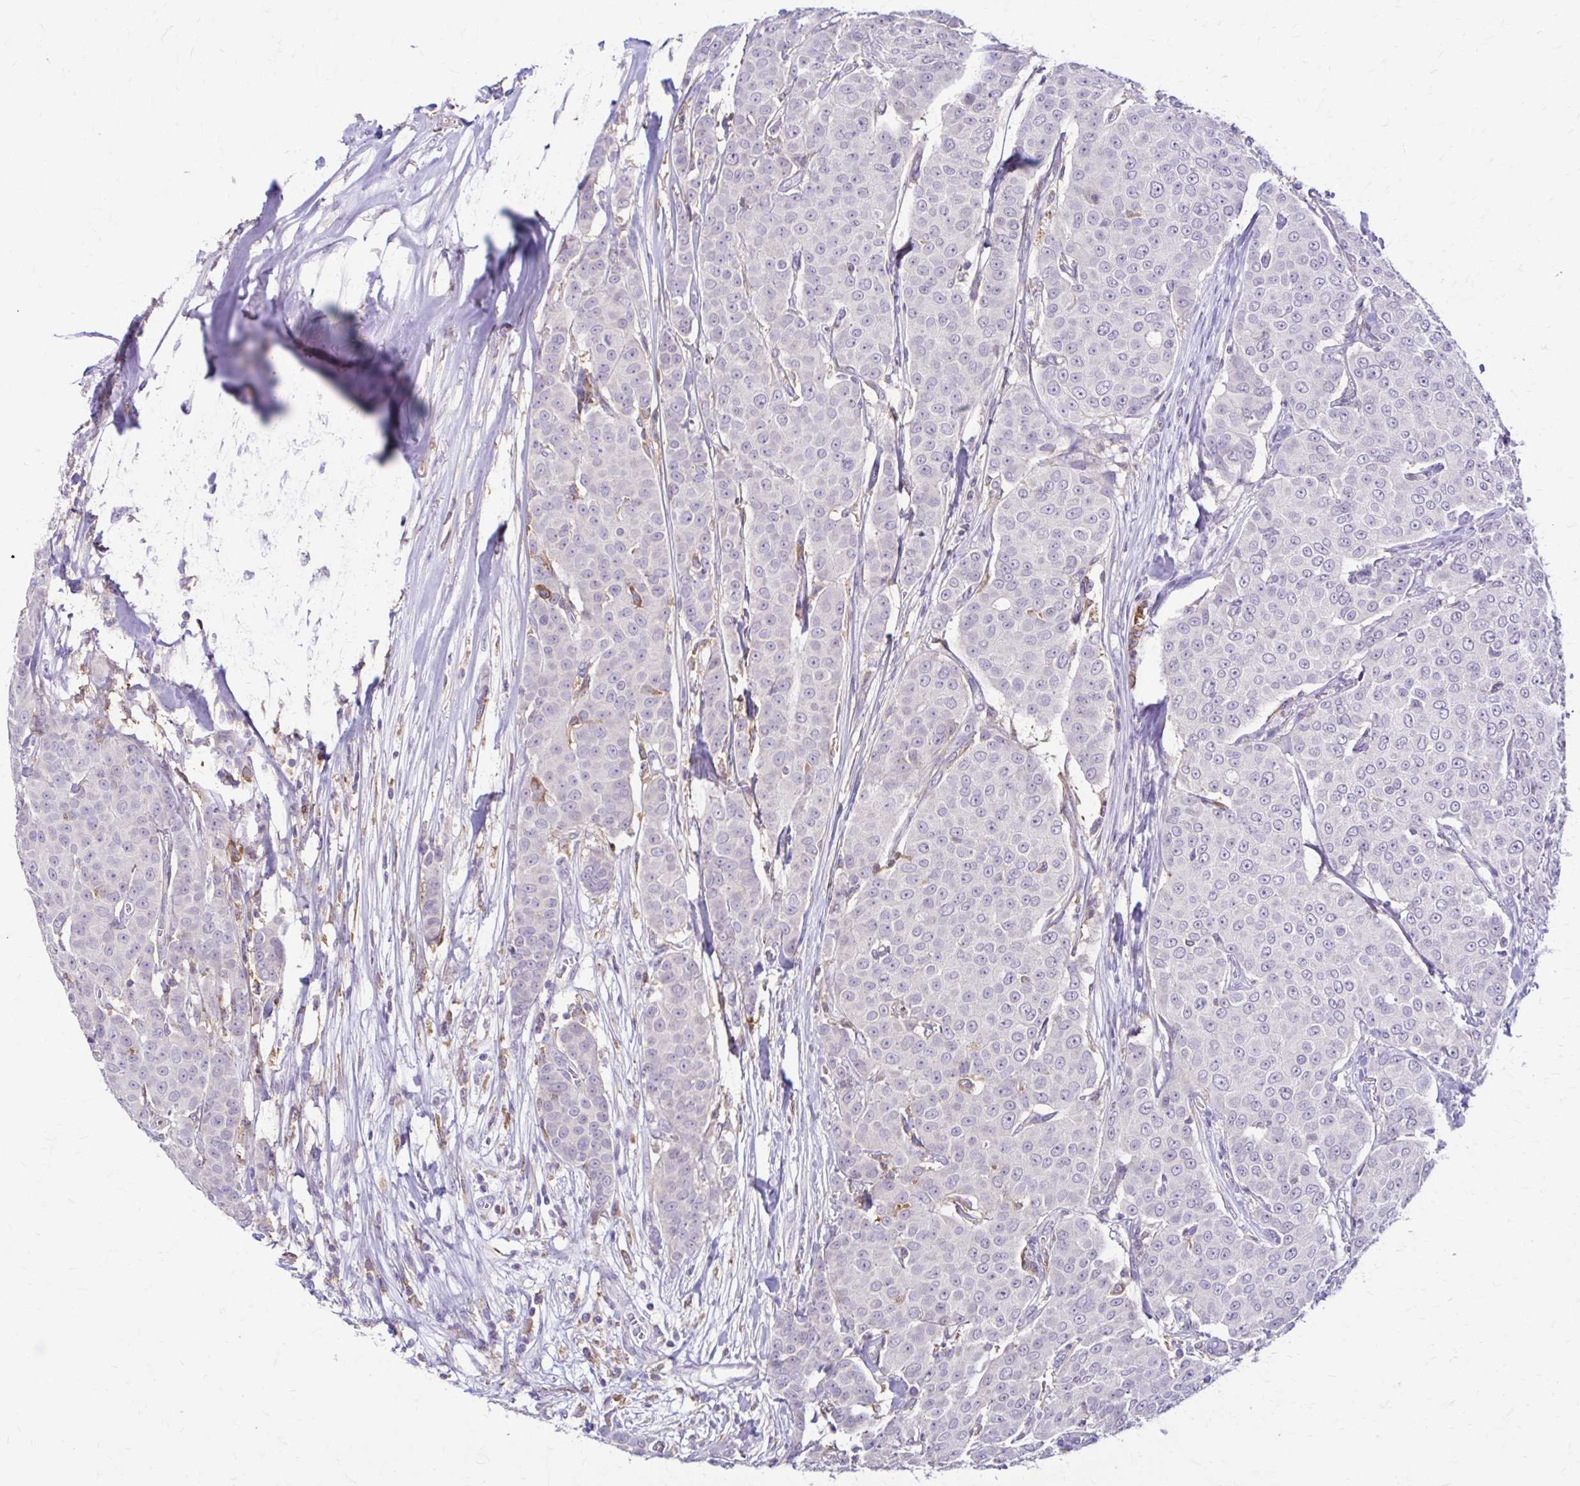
{"staining": {"intensity": "negative", "quantity": "none", "location": "none"}, "tissue": "breast cancer", "cell_type": "Tumor cells", "image_type": "cancer", "snomed": [{"axis": "morphology", "description": "Duct carcinoma"}, {"axis": "topography", "description": "Breast"}], "caption": "IHC histopathology image of neoplastic tissue: human breast intraductal carcinoma stained with DAB (3,3'-diaminobenzidine) exhibits no significant protein expression in tumor cells. (DAB (3,3'-diaminobenzidine) immunohistochemistry (IHC) visualized using brightfield microscopy, high magnification).", "gene": "PIK3AP1", "patient": {"sex": "female", "age": 91}}